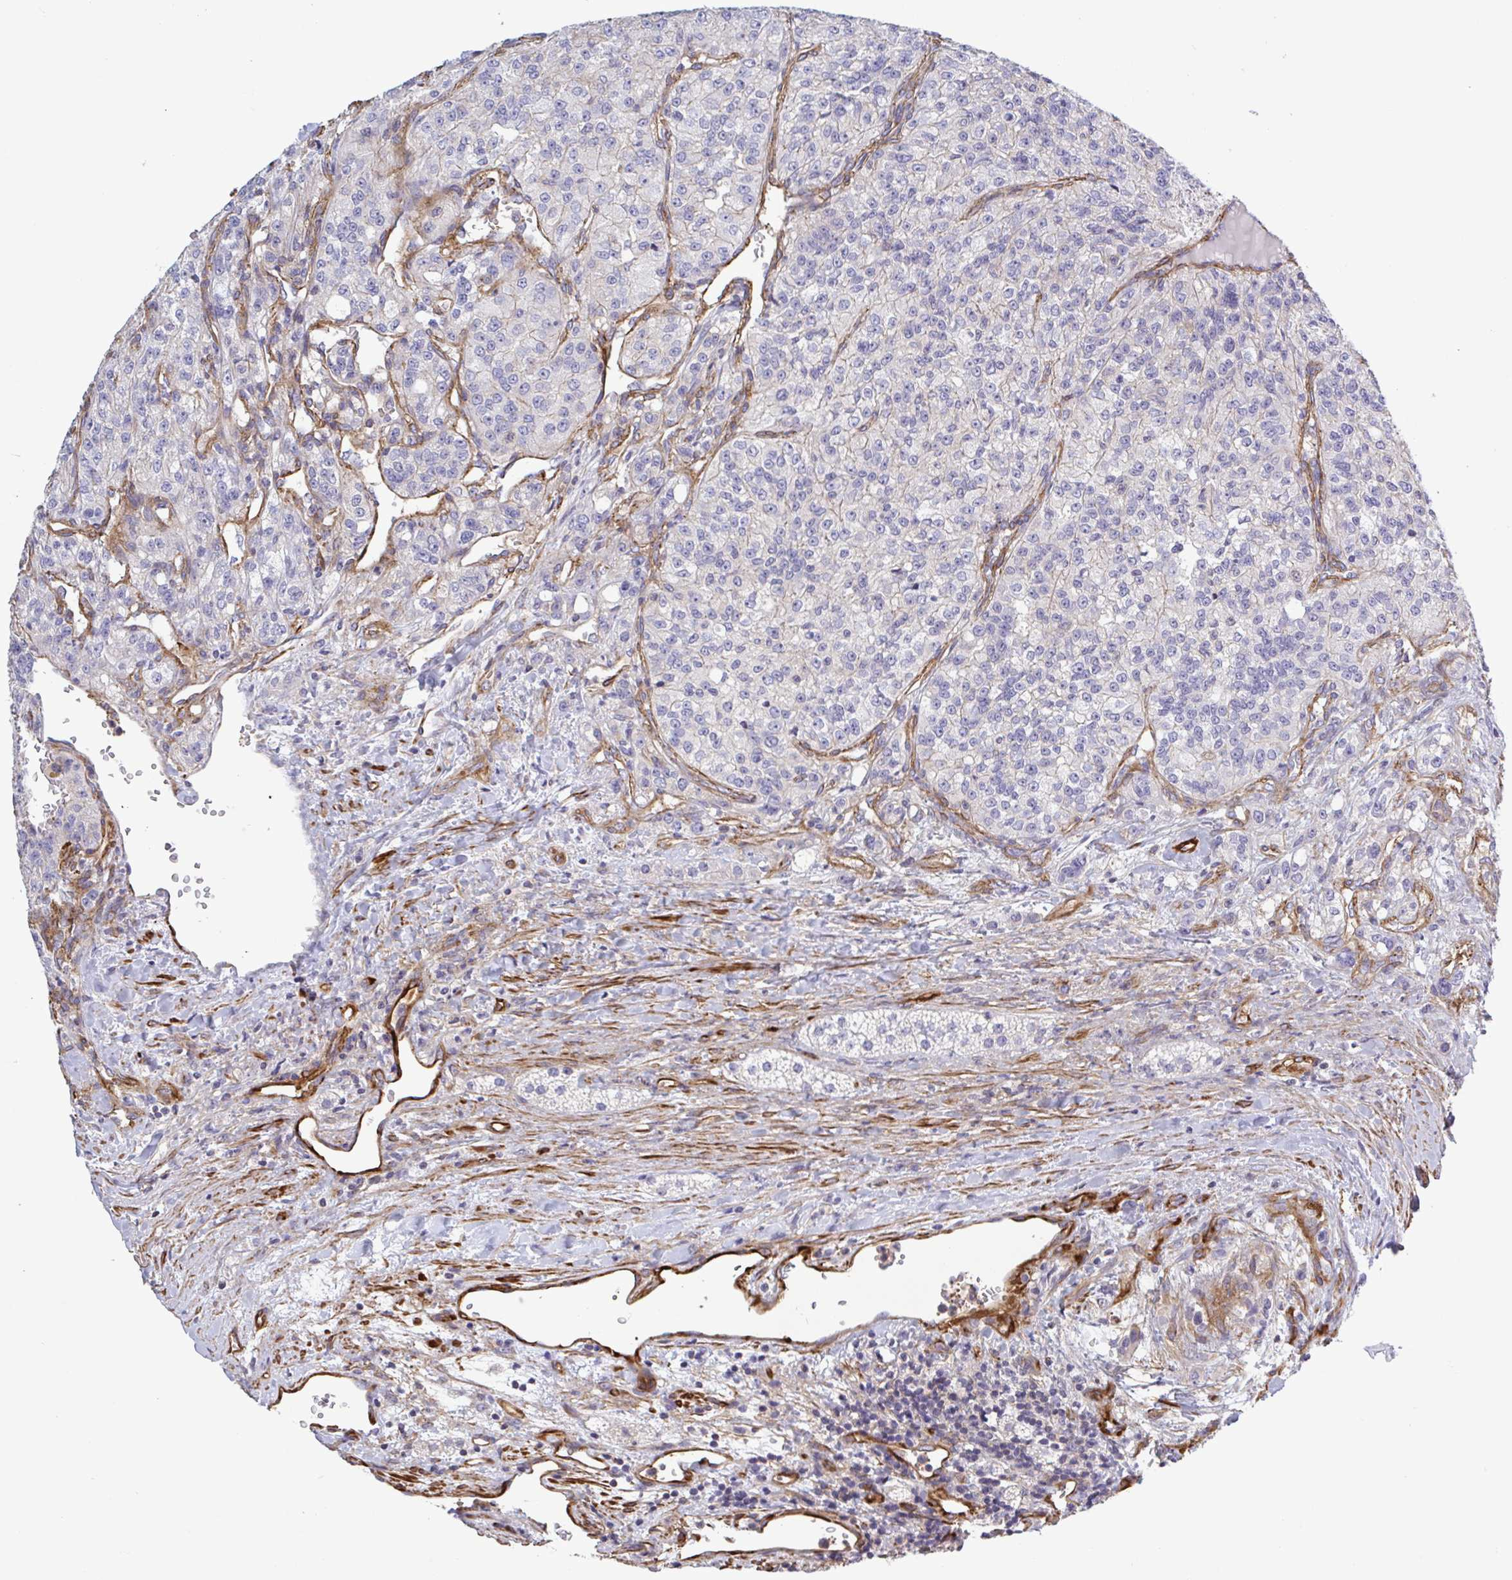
{"staining": {"intensity": "negative", "quantity": "none", "location": "none"}, "tissue": "renal cancer", "cell_type": "Tumor cells", "image_type": "cancer", "snomed": [{"axis": "morphology", "description": "Adenocarcinoma, NOS"}, {"axis": "topography", "description": "Kidney"}], "caption": "High power microscopy image of an IHC histopathology image of adenocarcinoma (renal), revealing no significant positivity in tumor cells.", "gene": "SHISA7", "patient": {"sex": "female", "age": 63}}